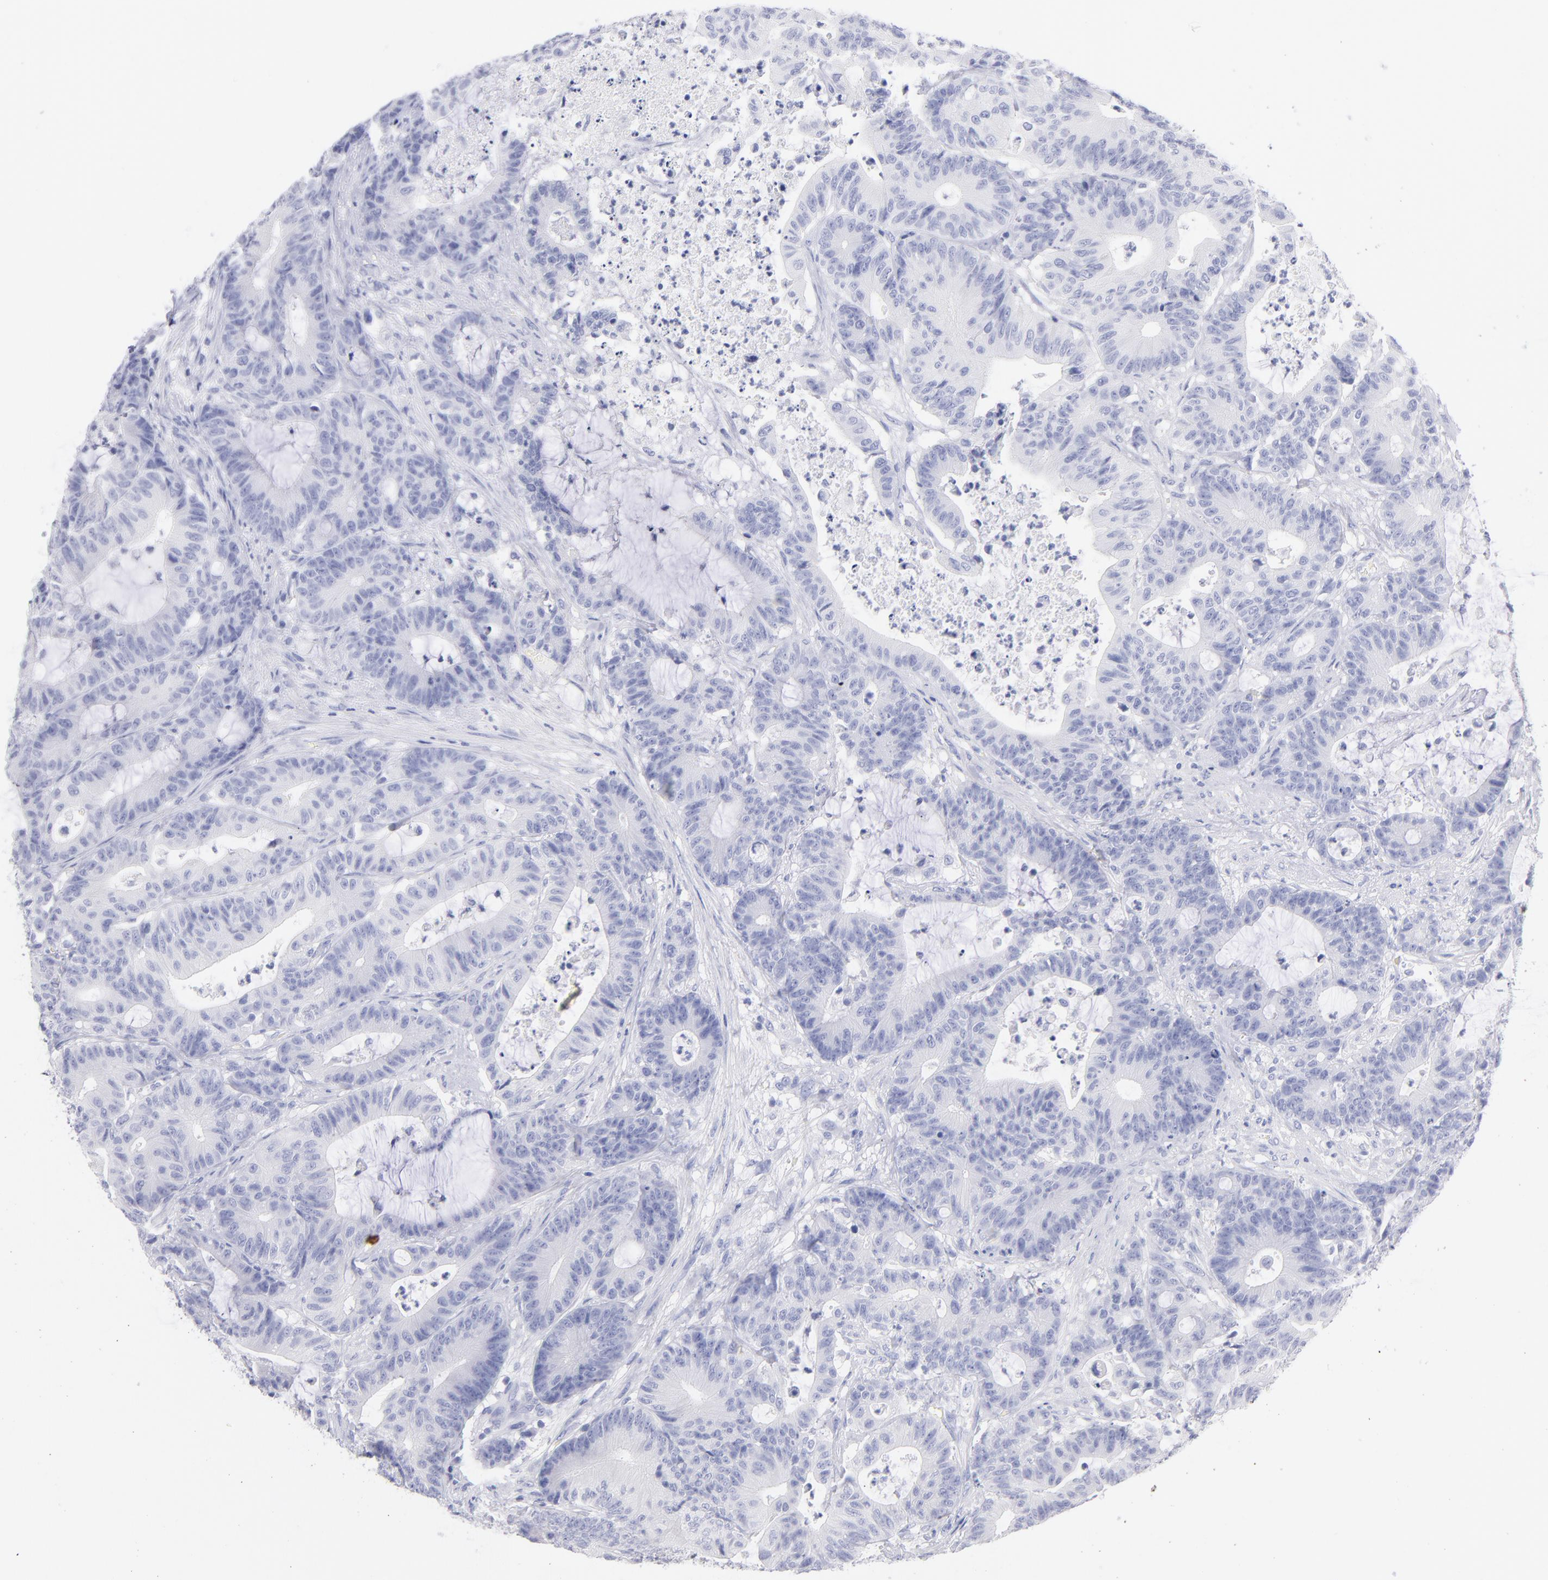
{"staining": {"intensity": "negative", "quantity": "none", "location": "none"}, "tissue": "colorectal cancer", "cell_type": "Tumor cells", "image_type": "cancer", "snomed": [{"axis": "morphology", "description": "Adenocarcinoma, NOS"}, {"axis": "topography", "description": "Colon"}], "caption": "Immunohistochemistry image of colorectal adenocarcinoma stained for a protein (brown), which demonstrates no expression in tumor cells.", "gene": "SCGN", "patient": {"sex": "female", "age": 84}}